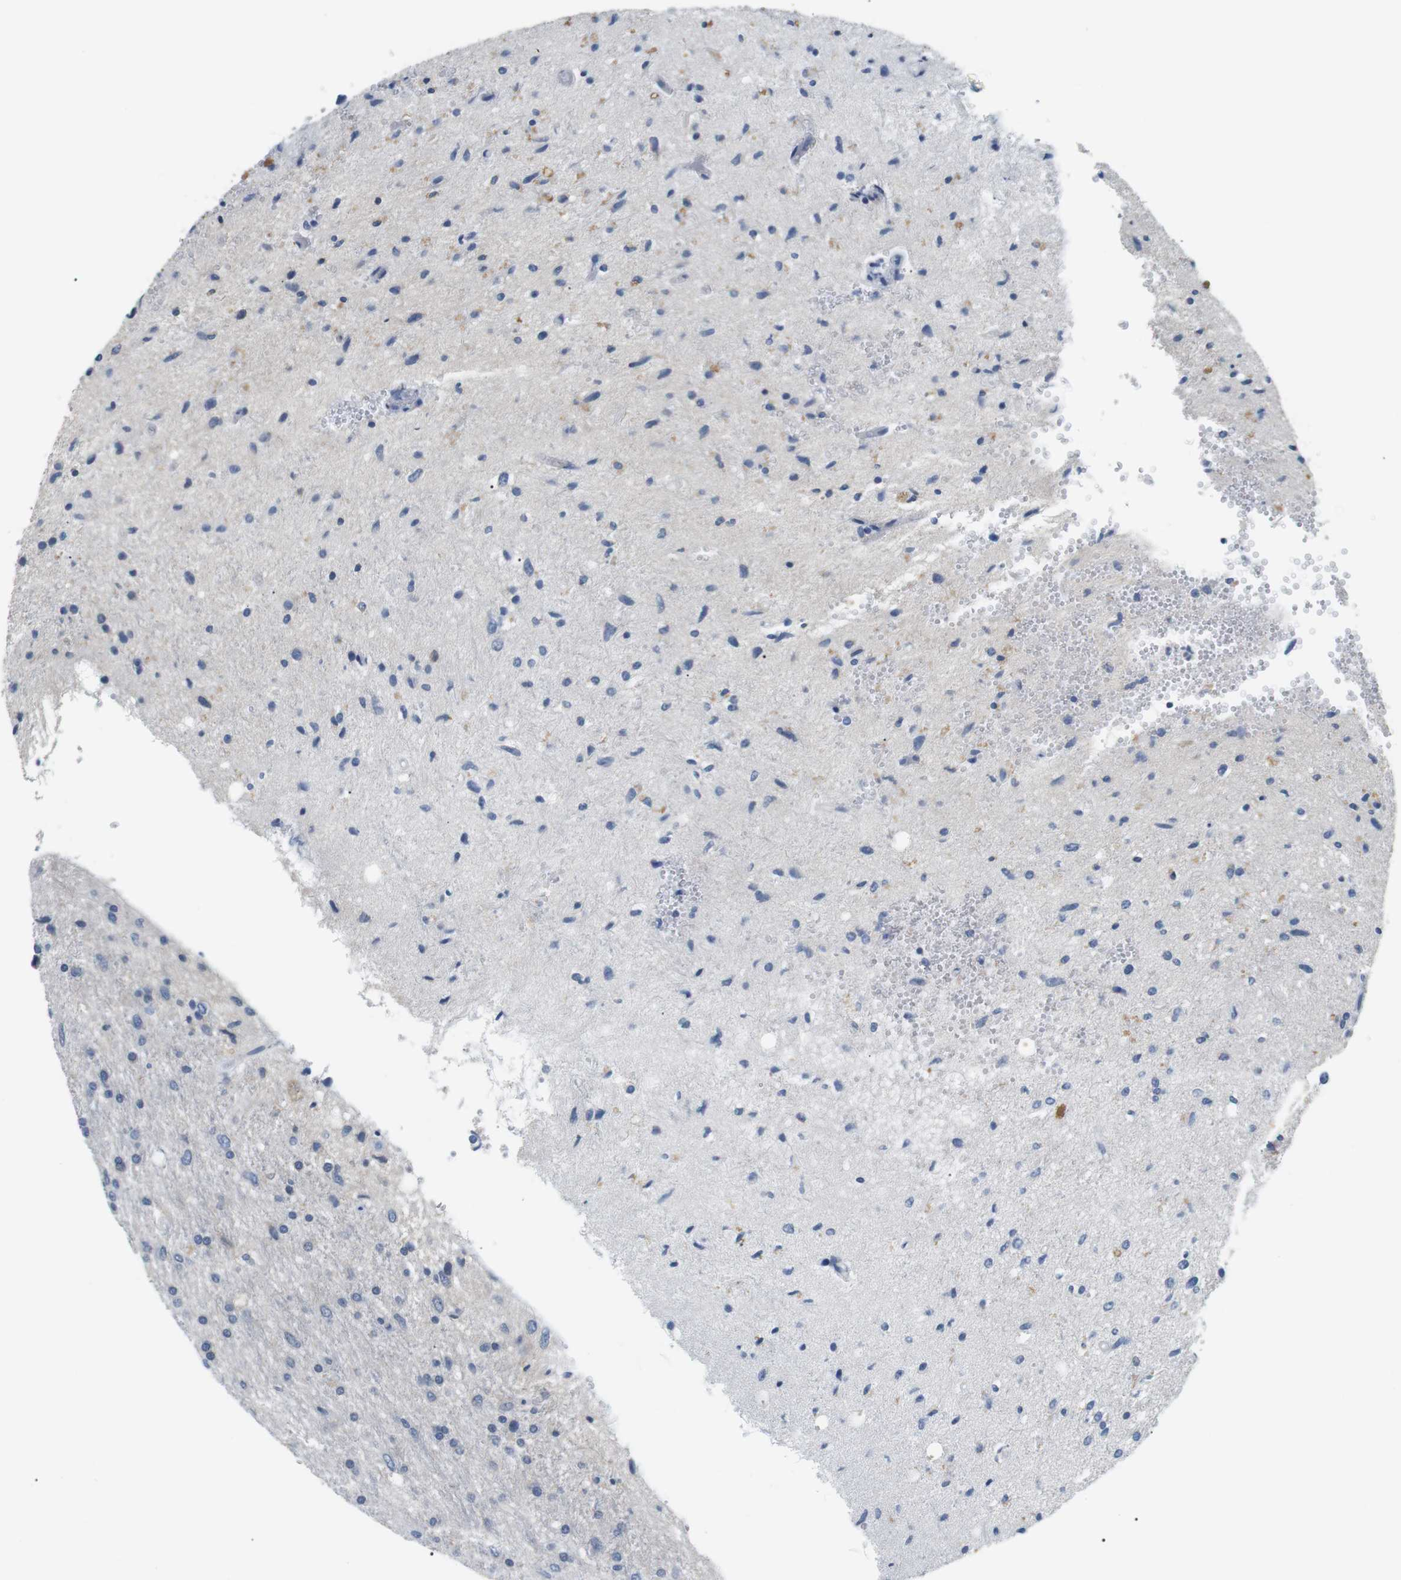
{"staining": {"intensity": "moderate", "quantity": "<25%", "location": "cytoplasmic/membranous"}, "tissue": "glioma", "cell_type": "Tumor cells", "image_type": "cancer", "snomed": [{"axis": "morphology", "description": "Glioma, malignant, Low grade"}, {"axis": "topography", "description": "Brain"}], "caption": "Glioma was stained to show a protein in brown. There is low levels of moderate cytoplasmic/membranous expression in about <25% of tumor cells. The protein of interest is stained brown, and the nuclei are stained in blue (DAB IHC with brightfield microscopy, high magnification).", "gene": "FCGRT", "patient": {"sex": "male", "age": 77}}